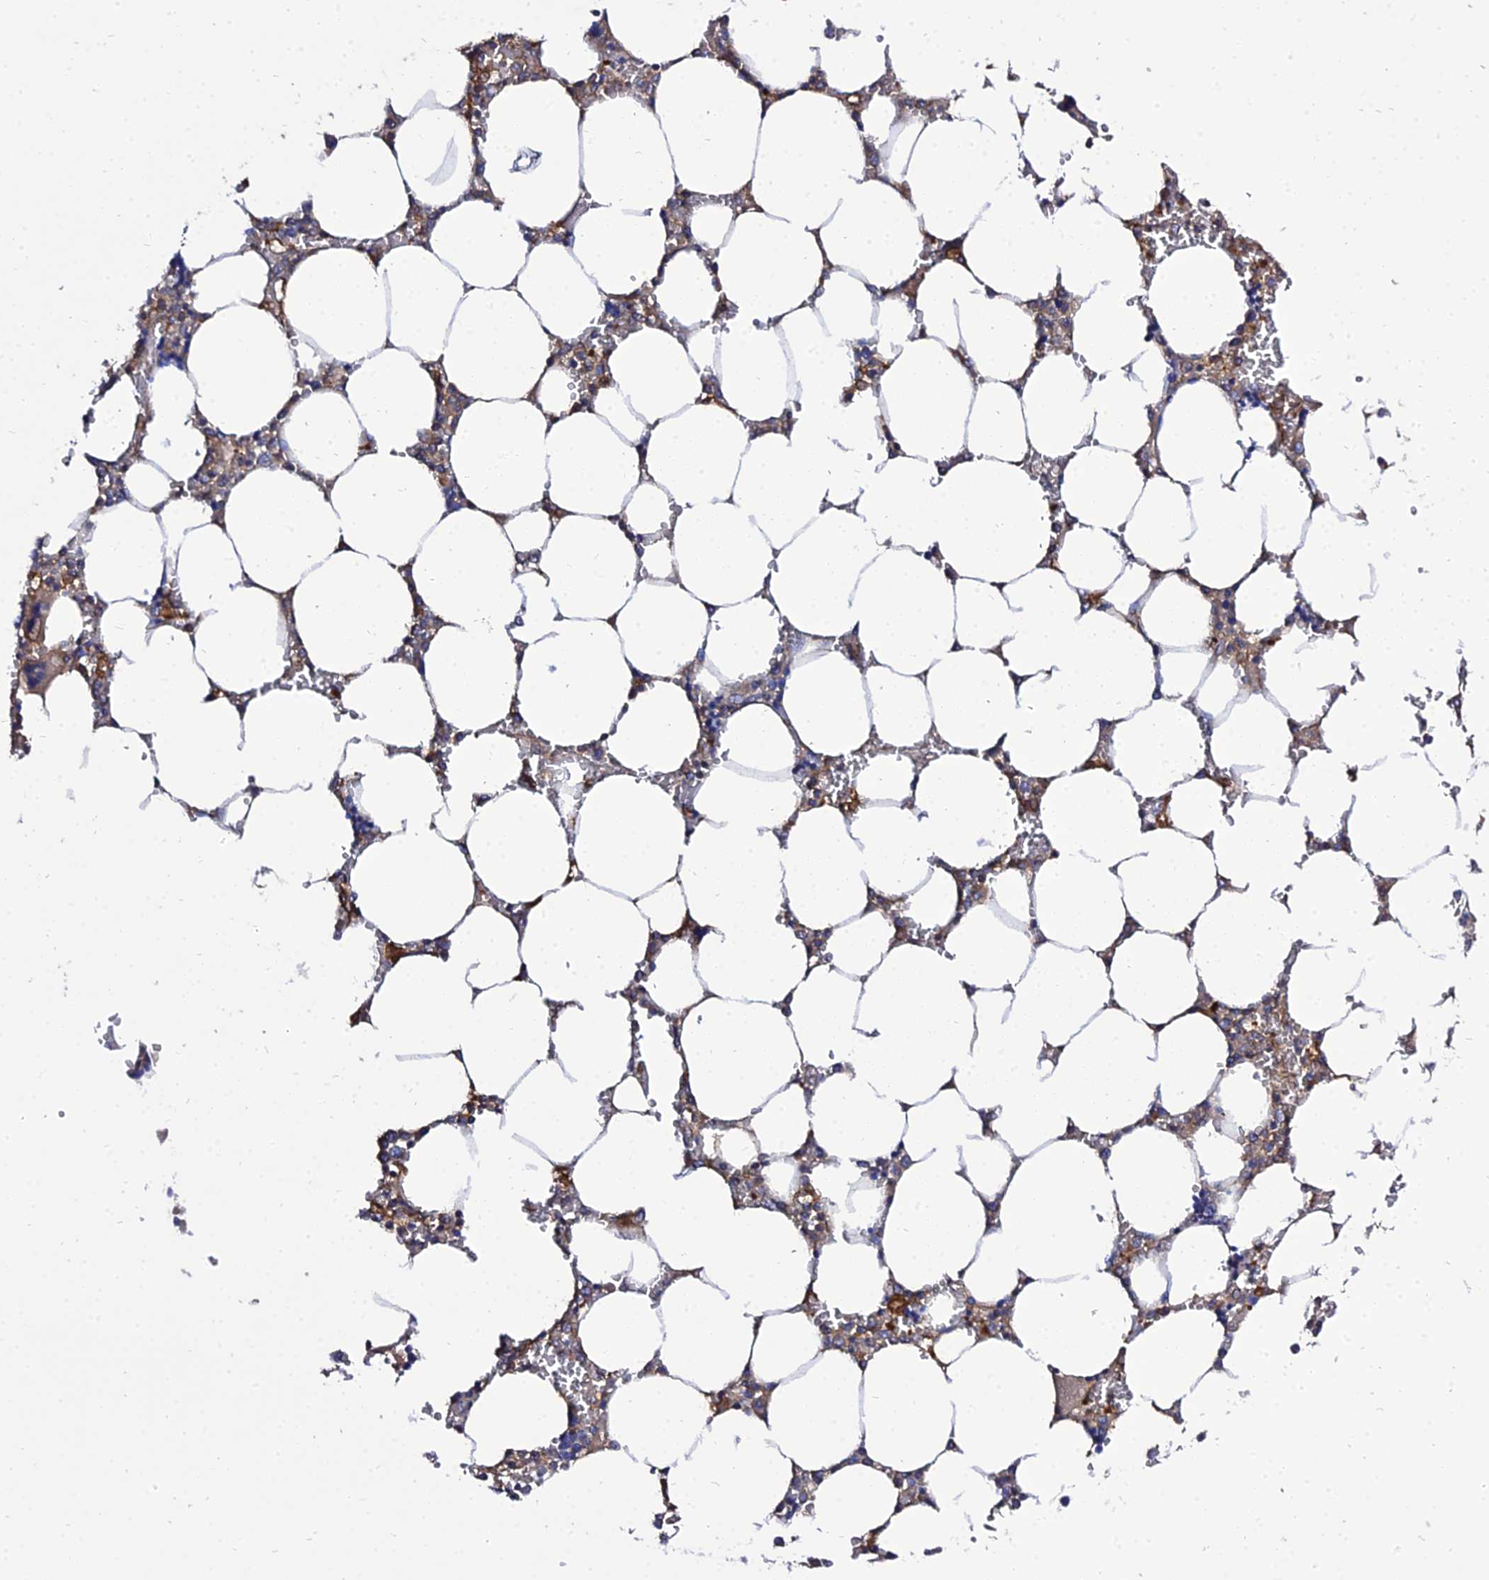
{"staining": {"intensity": "negative", "quantity": "none", "location": "none"}, "tissue": "bone marrow", "cell_type": "Hematopoietic cells", "image_type": "normal", "snomed": [{"axis": "morphology", "description": "Normal tissue, NOS"}, {"axis": "topography", "description": "Bone marrow"}], "caption": "Immunohistochemical staining of normal bone marrow shows no significant positivity in hematopoietic cells. The staining is performed using DAB (3,3'-diaminobenzidine) brown chromogen with nuclei counter-stained in using hematoxylin.", "gene": "C2orf69", "patient": {"sex": "male", "age": 64}}